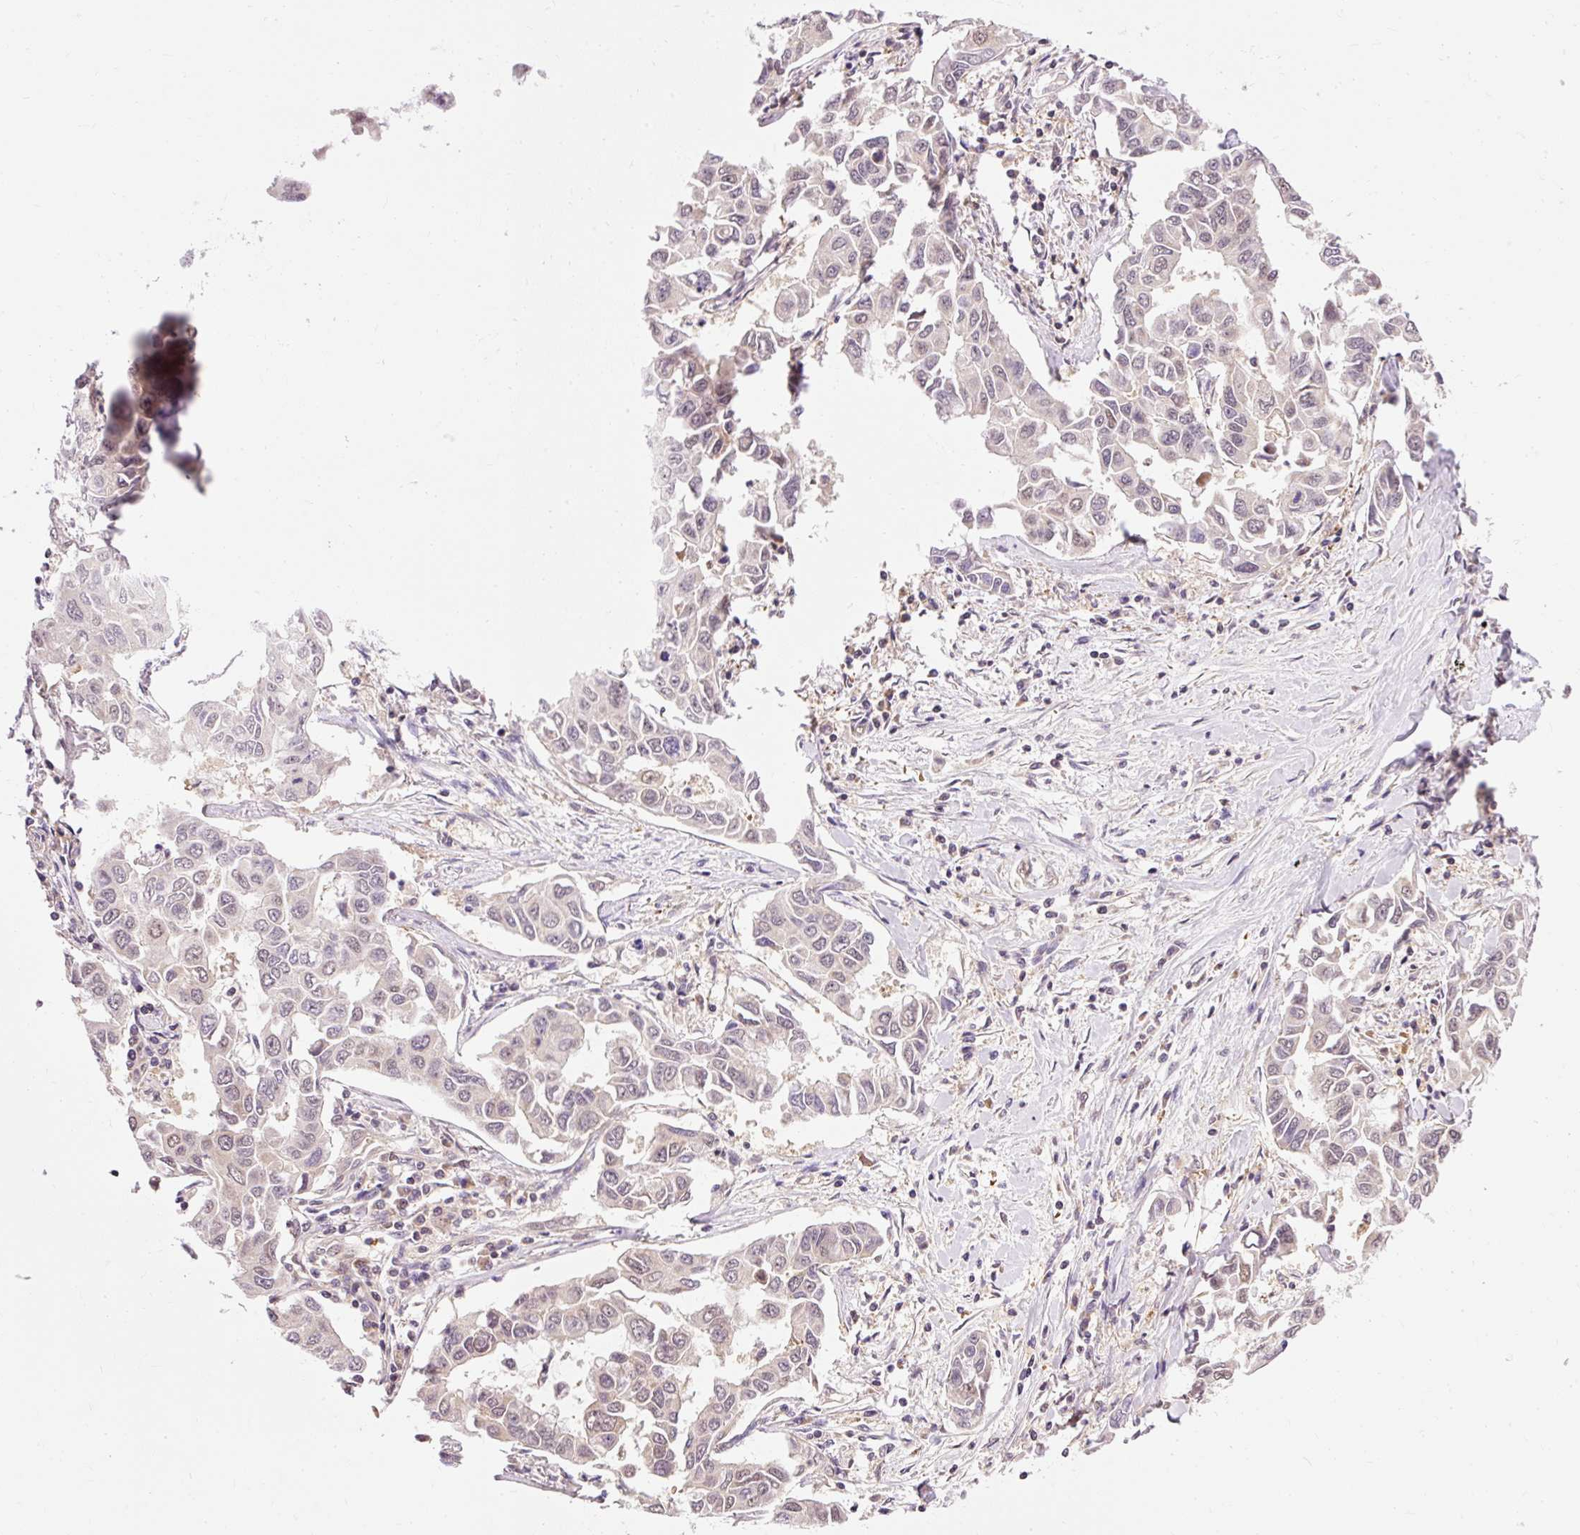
{"staining": {"intensity": "weak", "quantity": "<25%", "location": "nuclear"}, "tissue": "lung cancer", "cell_type": "Tumor cells", "image_type": "cancer", "snomed": [{"axis": "morphology", "description": "Adenocarcinoma, NOS"}, {"axis": "topography", "description": "Lung"}], "caption": "This is an immunohistochemistry photomicrograph of human lung adenocarcinoma. There is no staining in tumor cells.", "gene": "IMMT", "patient": {"sex": "male", "age": 64}}